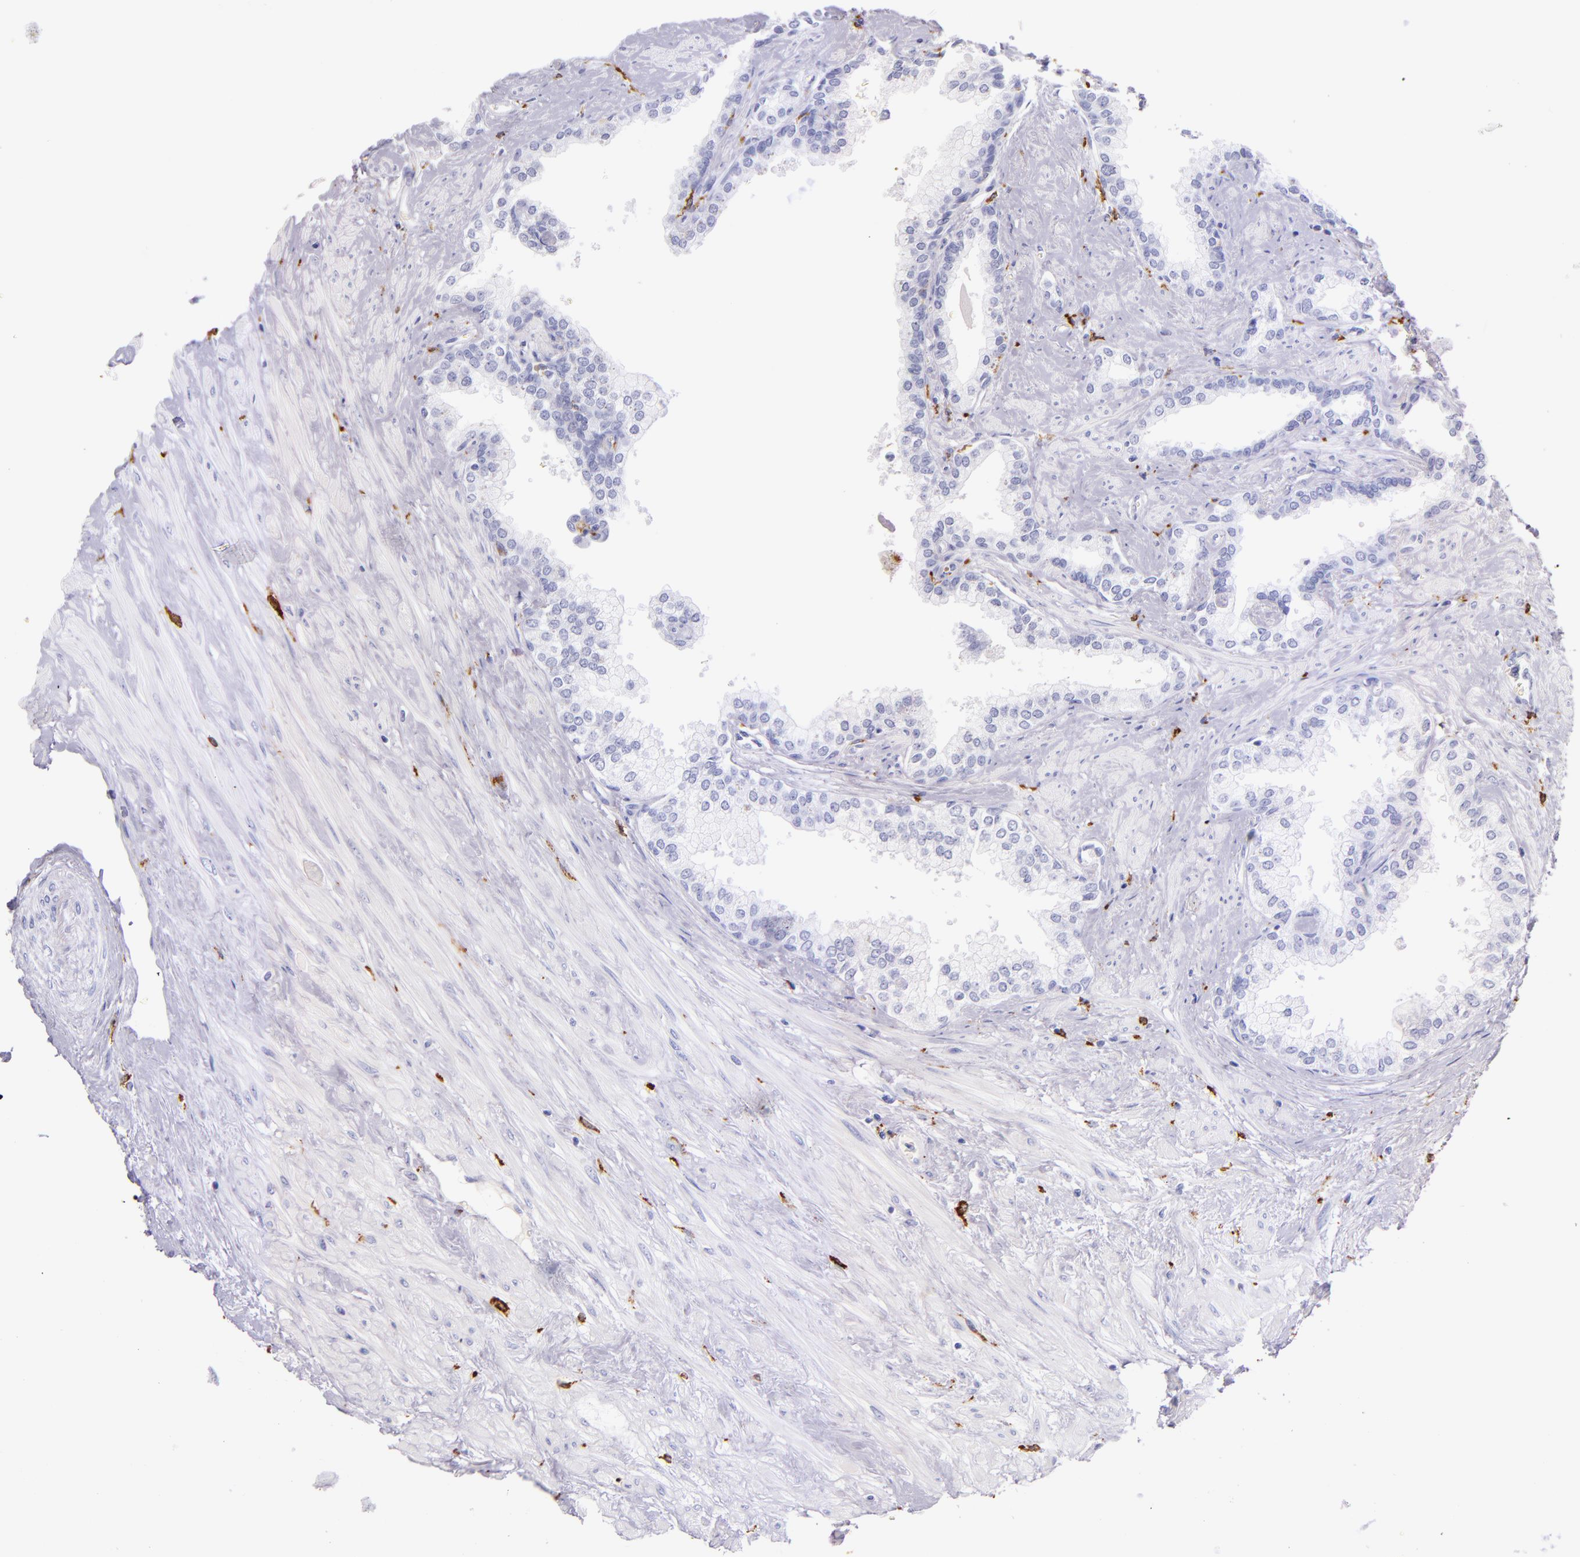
{"staining": {"intensity": "negative", "quantity": "none", "location": "none"}, "tissue": "prostate", "cell_type": "Glandular cells", "image_type": "normal", "snomed": [{"axis": "morphology", "description": "Normal tissue, NOS"}, {"axis": "topography", "description": "Prostate"}], "caption": "This is an IHC photomicrograph of benign human prostate. There is no positivity in glandular cells.", "gene": "CD163", "patient": {"sex": "male", "age": 60}}